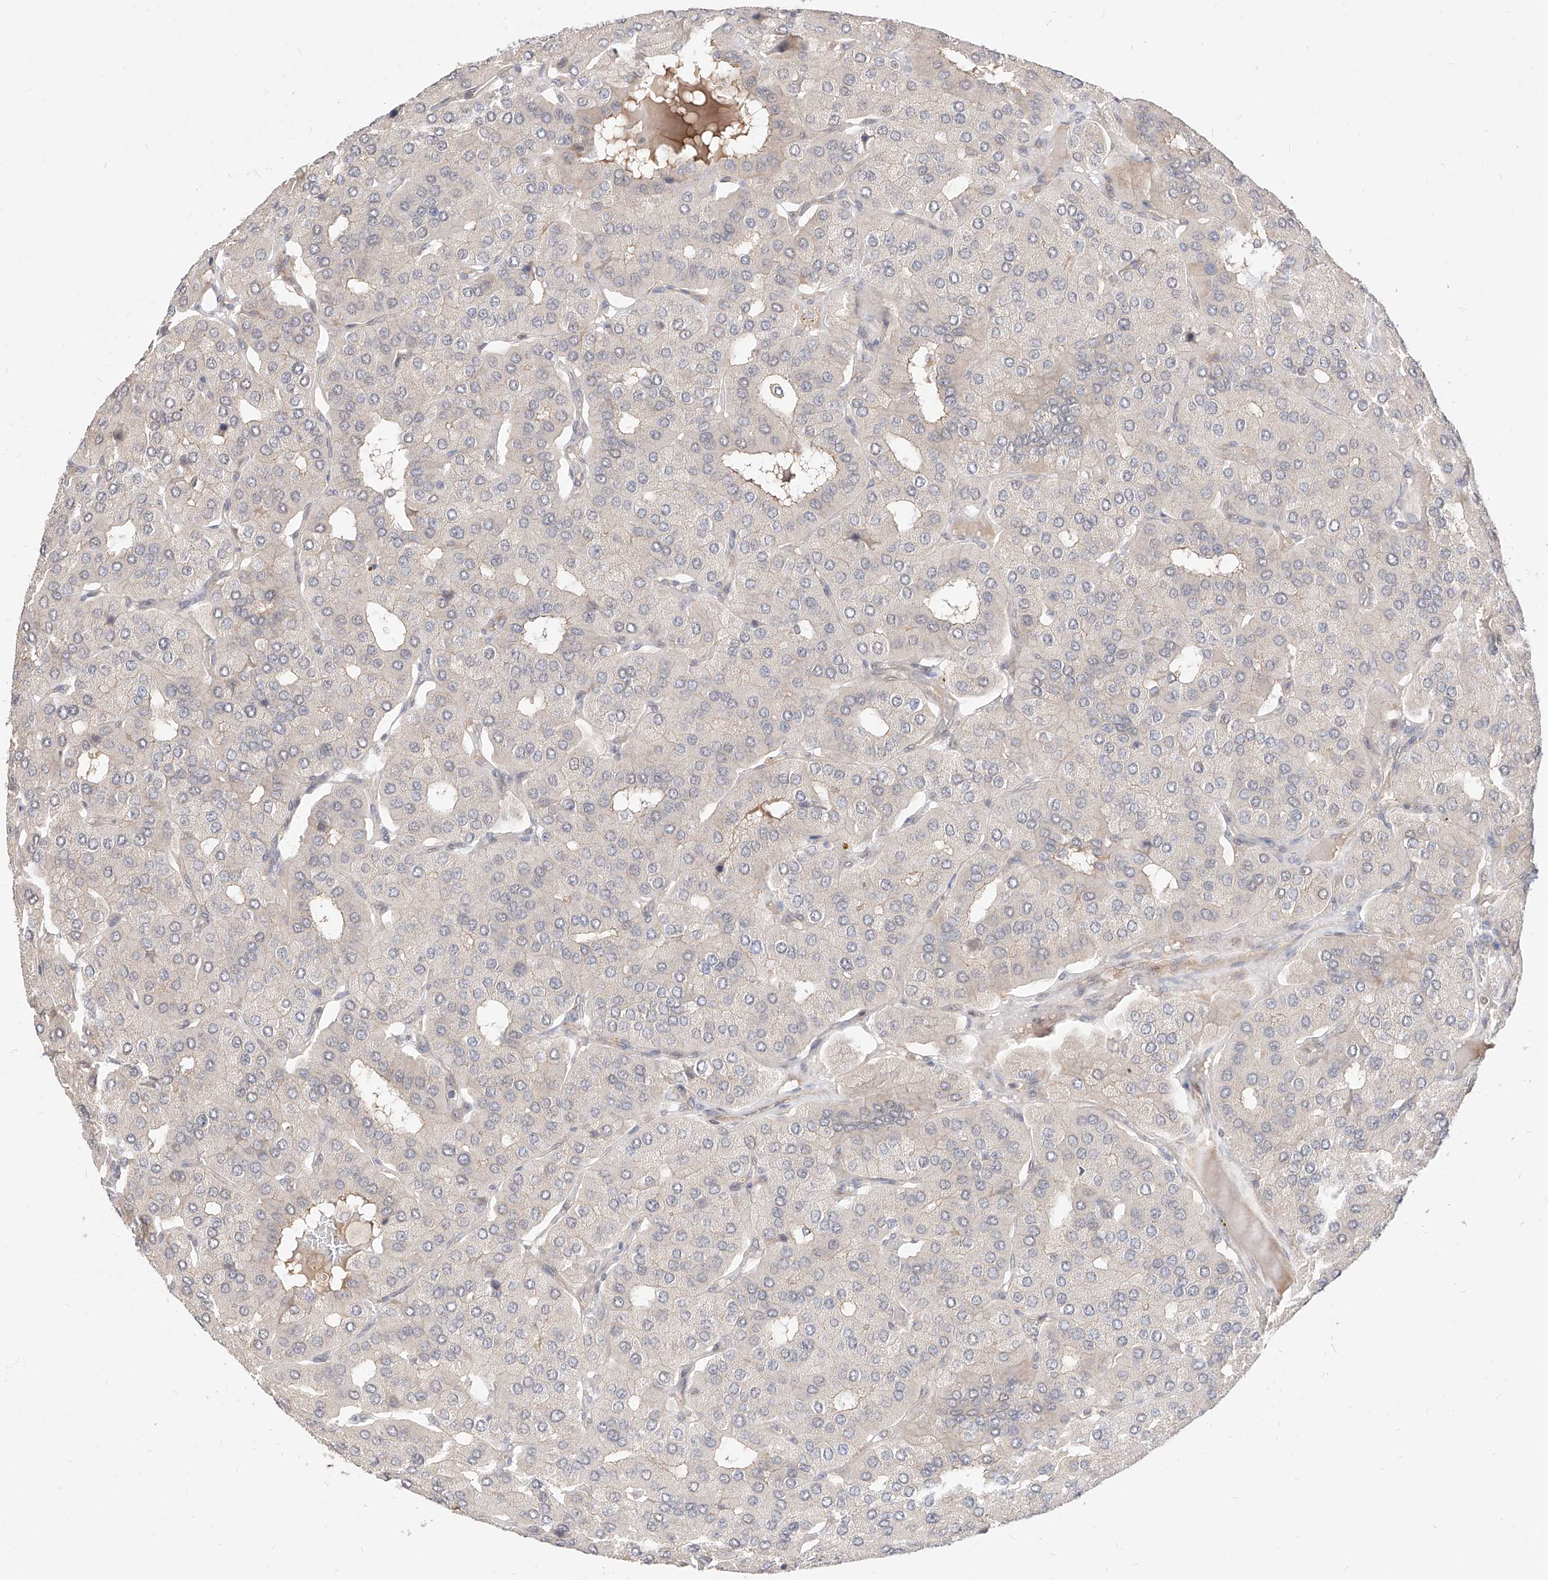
{"staining": {"intensity": "negative", "quantity": "none", "location": "none"}, "tissue": "parathyroid gland", "cell_type": "Glandular cells", "image_type": "normal", "snomed": [{"axis": "morphology", "description": "Normal tissue, NOS"}, {"axis": "morphology", "description": "Adenoma, NOS"}, {"axis": "topography", "description": "Parathyroid gland"}], "caption": "High magnification brightfield microscopy of normal parathyroid gland stained with DAB (3,3'-diaminobenzidine) (brown) and counterstained with hematoxylin (blue): glandular cells show no significant expression. (Brightfield microscopy of DAB (3,3'-diaminobenzidine) immunohistochemistry at high magnification).", "gene": "TSNAX", "patient": {"sex": "female", "age": 86}}